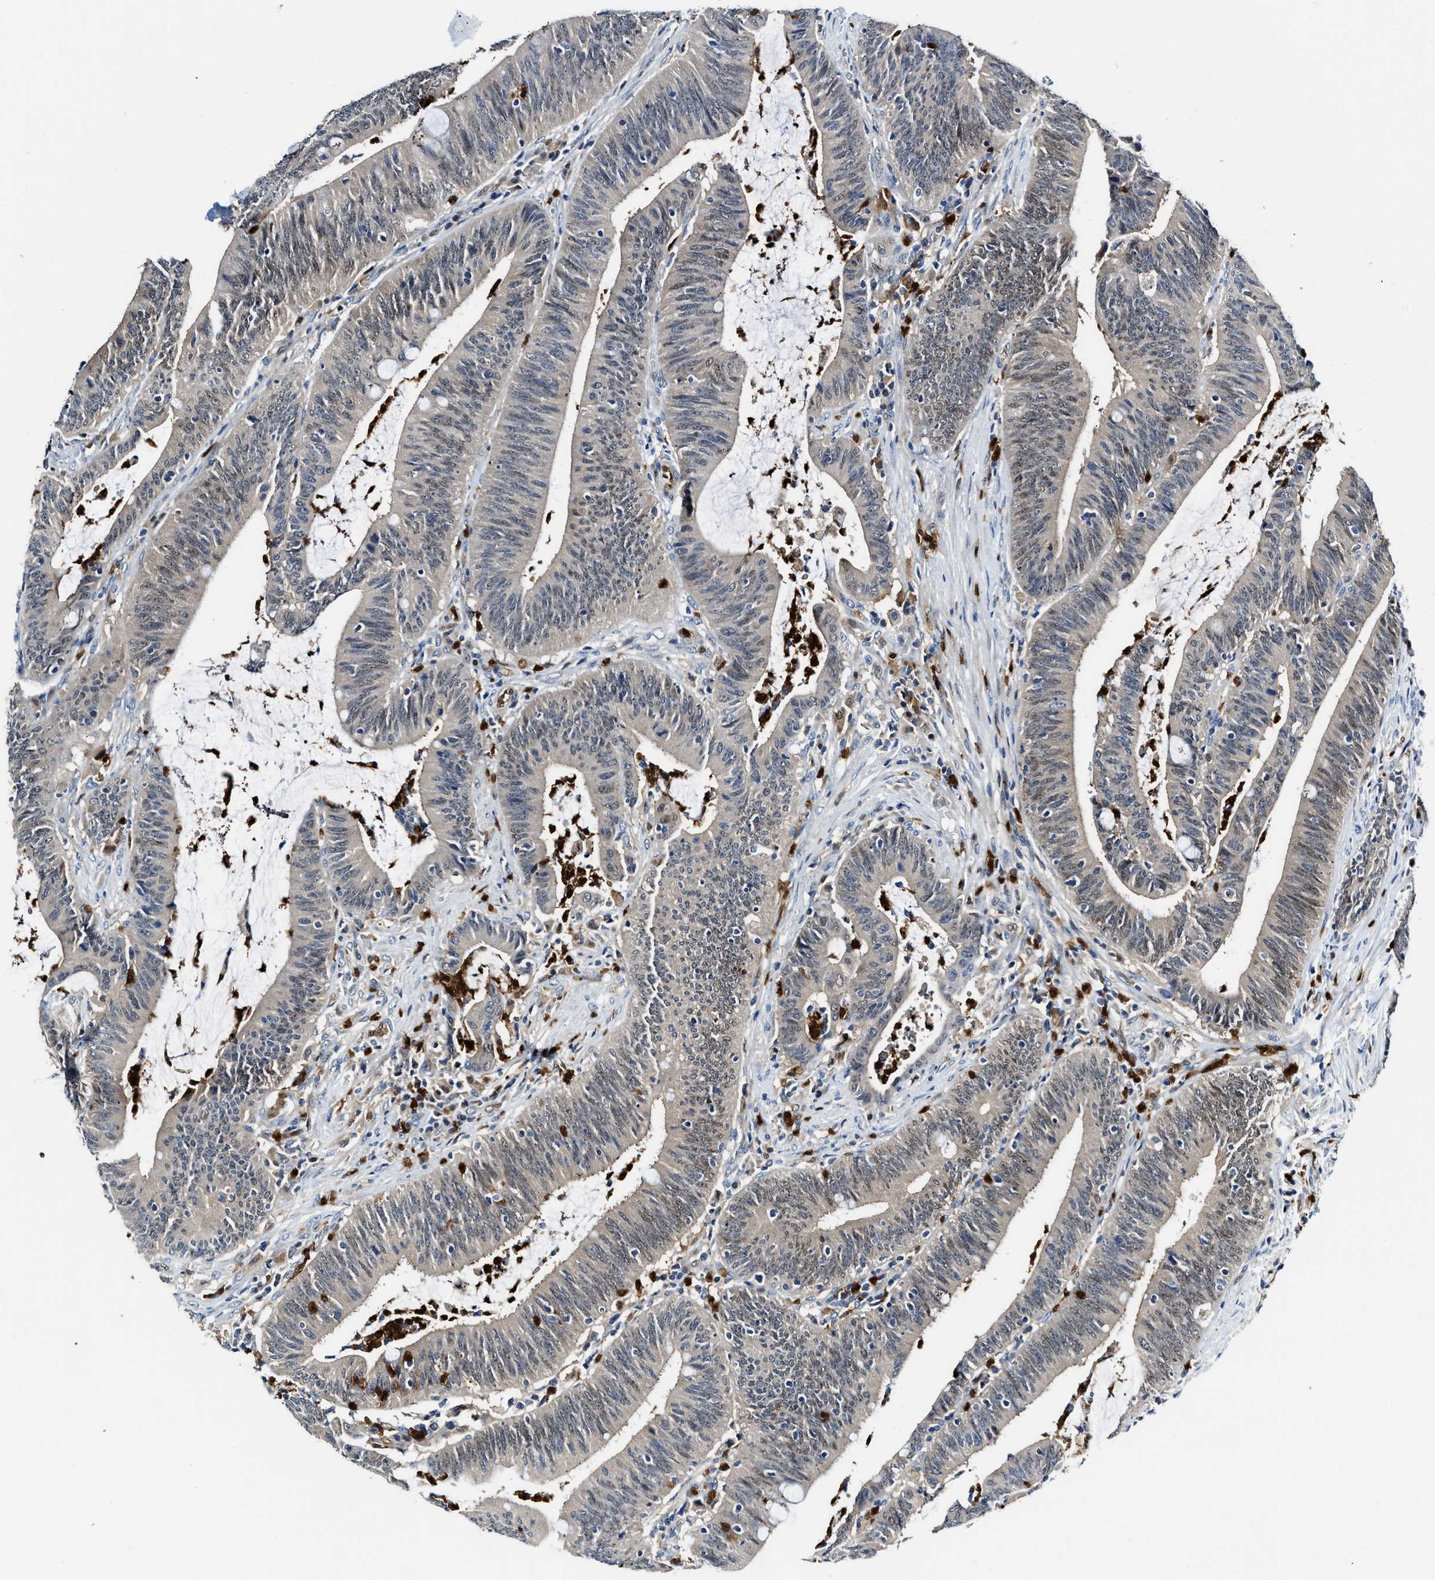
{"staining": {"intensity": "weak", "quantity": "<25%", "location": "nuclear"}, "tissue": "colorectal cancer", "cell_type": "Tumor cells", "image_type": "cancer", "snomed": [{"axis": "morphology", "description": "Normal tissue, NOS"}, {"axis": "morphology", "description": "Adenocarcinoma, NOS"}, {"axis": "topography", "description": "Rectum"}], "caption": "Image shows no protein positivity in tumor cells of adenocarcinoma (colorectal) tissue.", "gene": "LTA4H", "patient": {"sex": "female", "age": 66}}